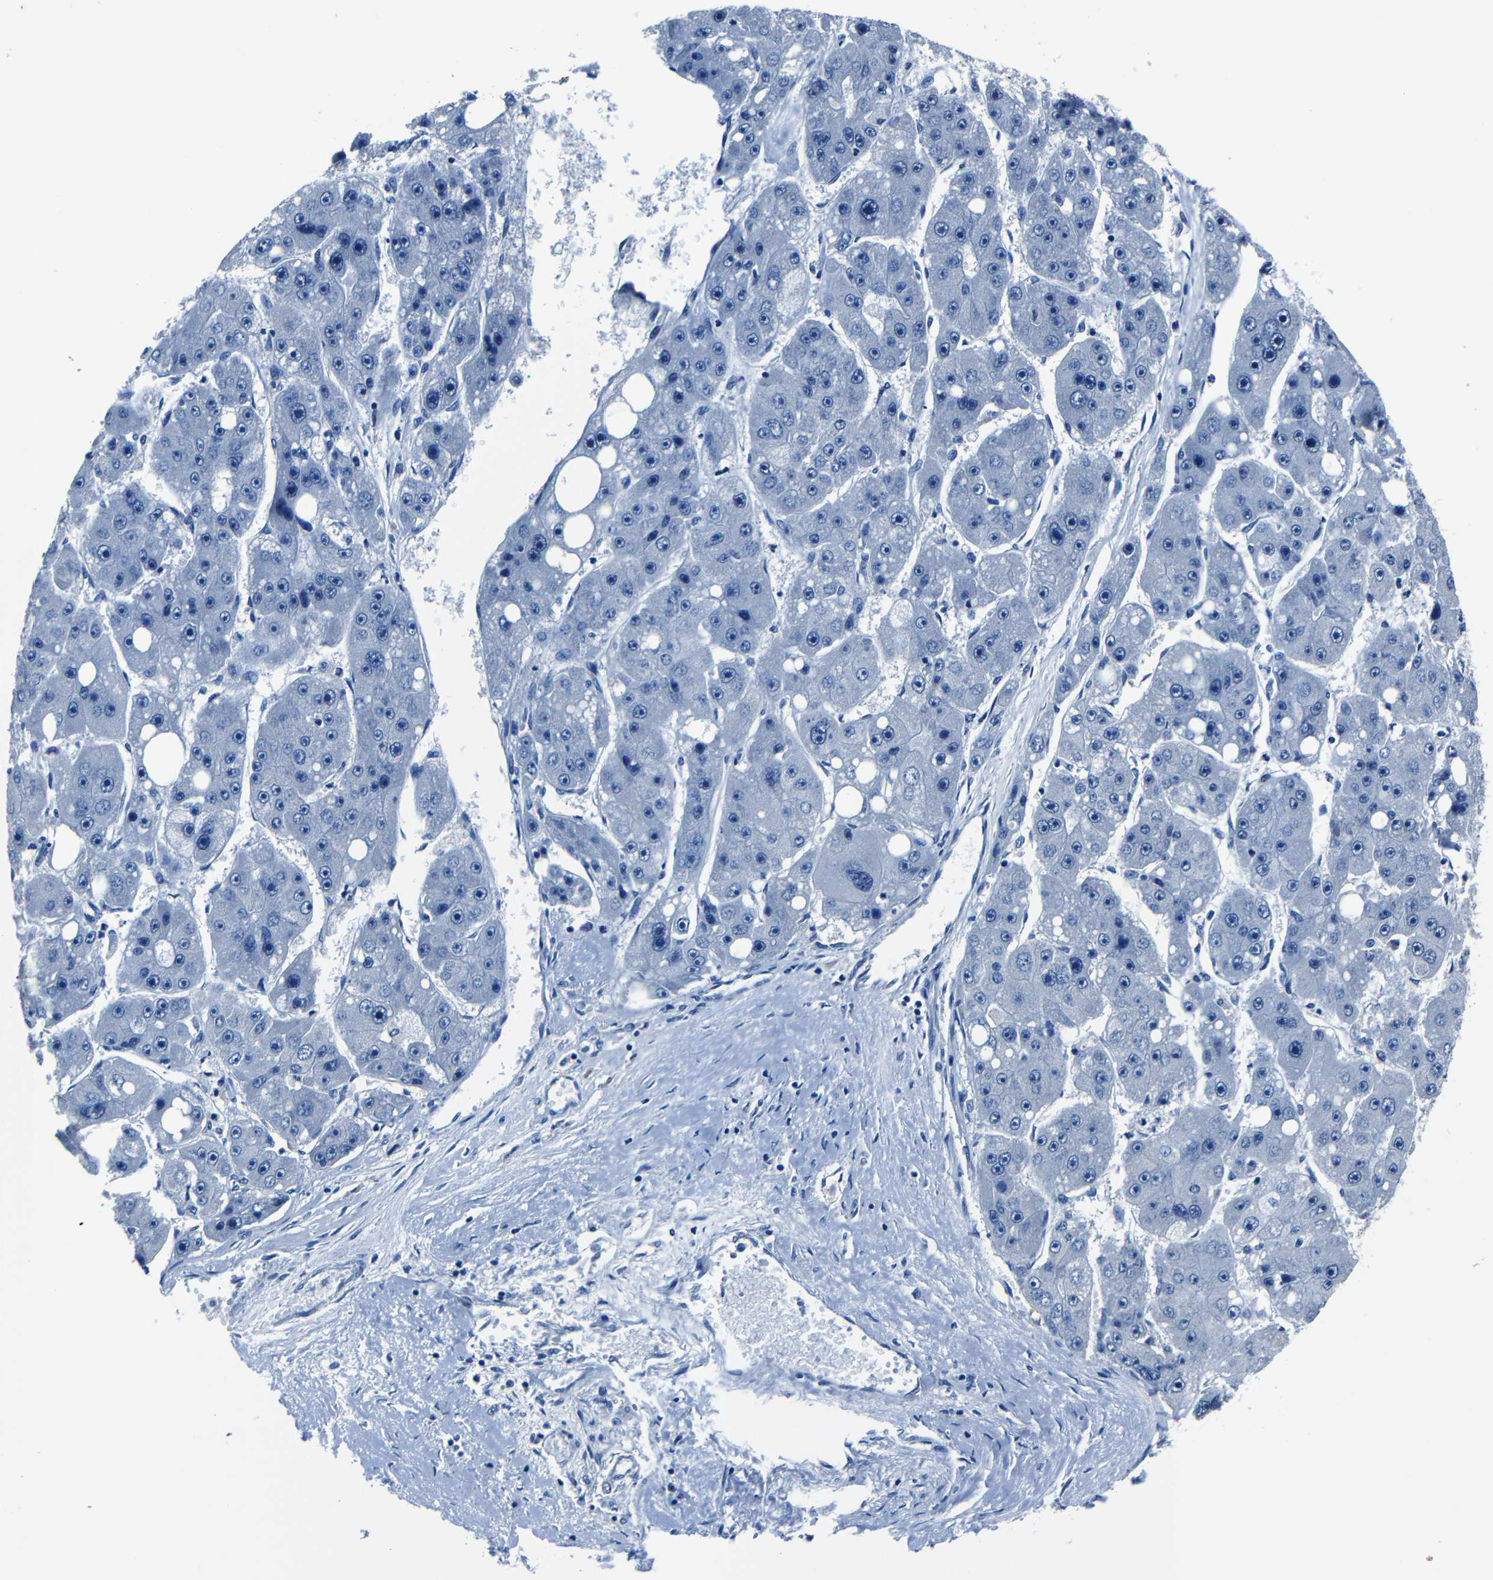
{"staining": {"intensity": "negative", "quantity": "none", "location": "none"}, "tissue": "liver cancer", "cell_type": "Tumor cells", "image_type": "cancer", "snomed": [{"axis": "morphology", "description": "Carcinoma, Hepatocellular, NOS"}, {"axis": "topography", "description": "Liver"}], "caption": "Immunohistochemistry (IHC) of human hepatocellular carcinoma (liver) reveals no expression in tumor cells.", "gene": "NCMAP", "patient": {"sex": "female", "age": 61}}